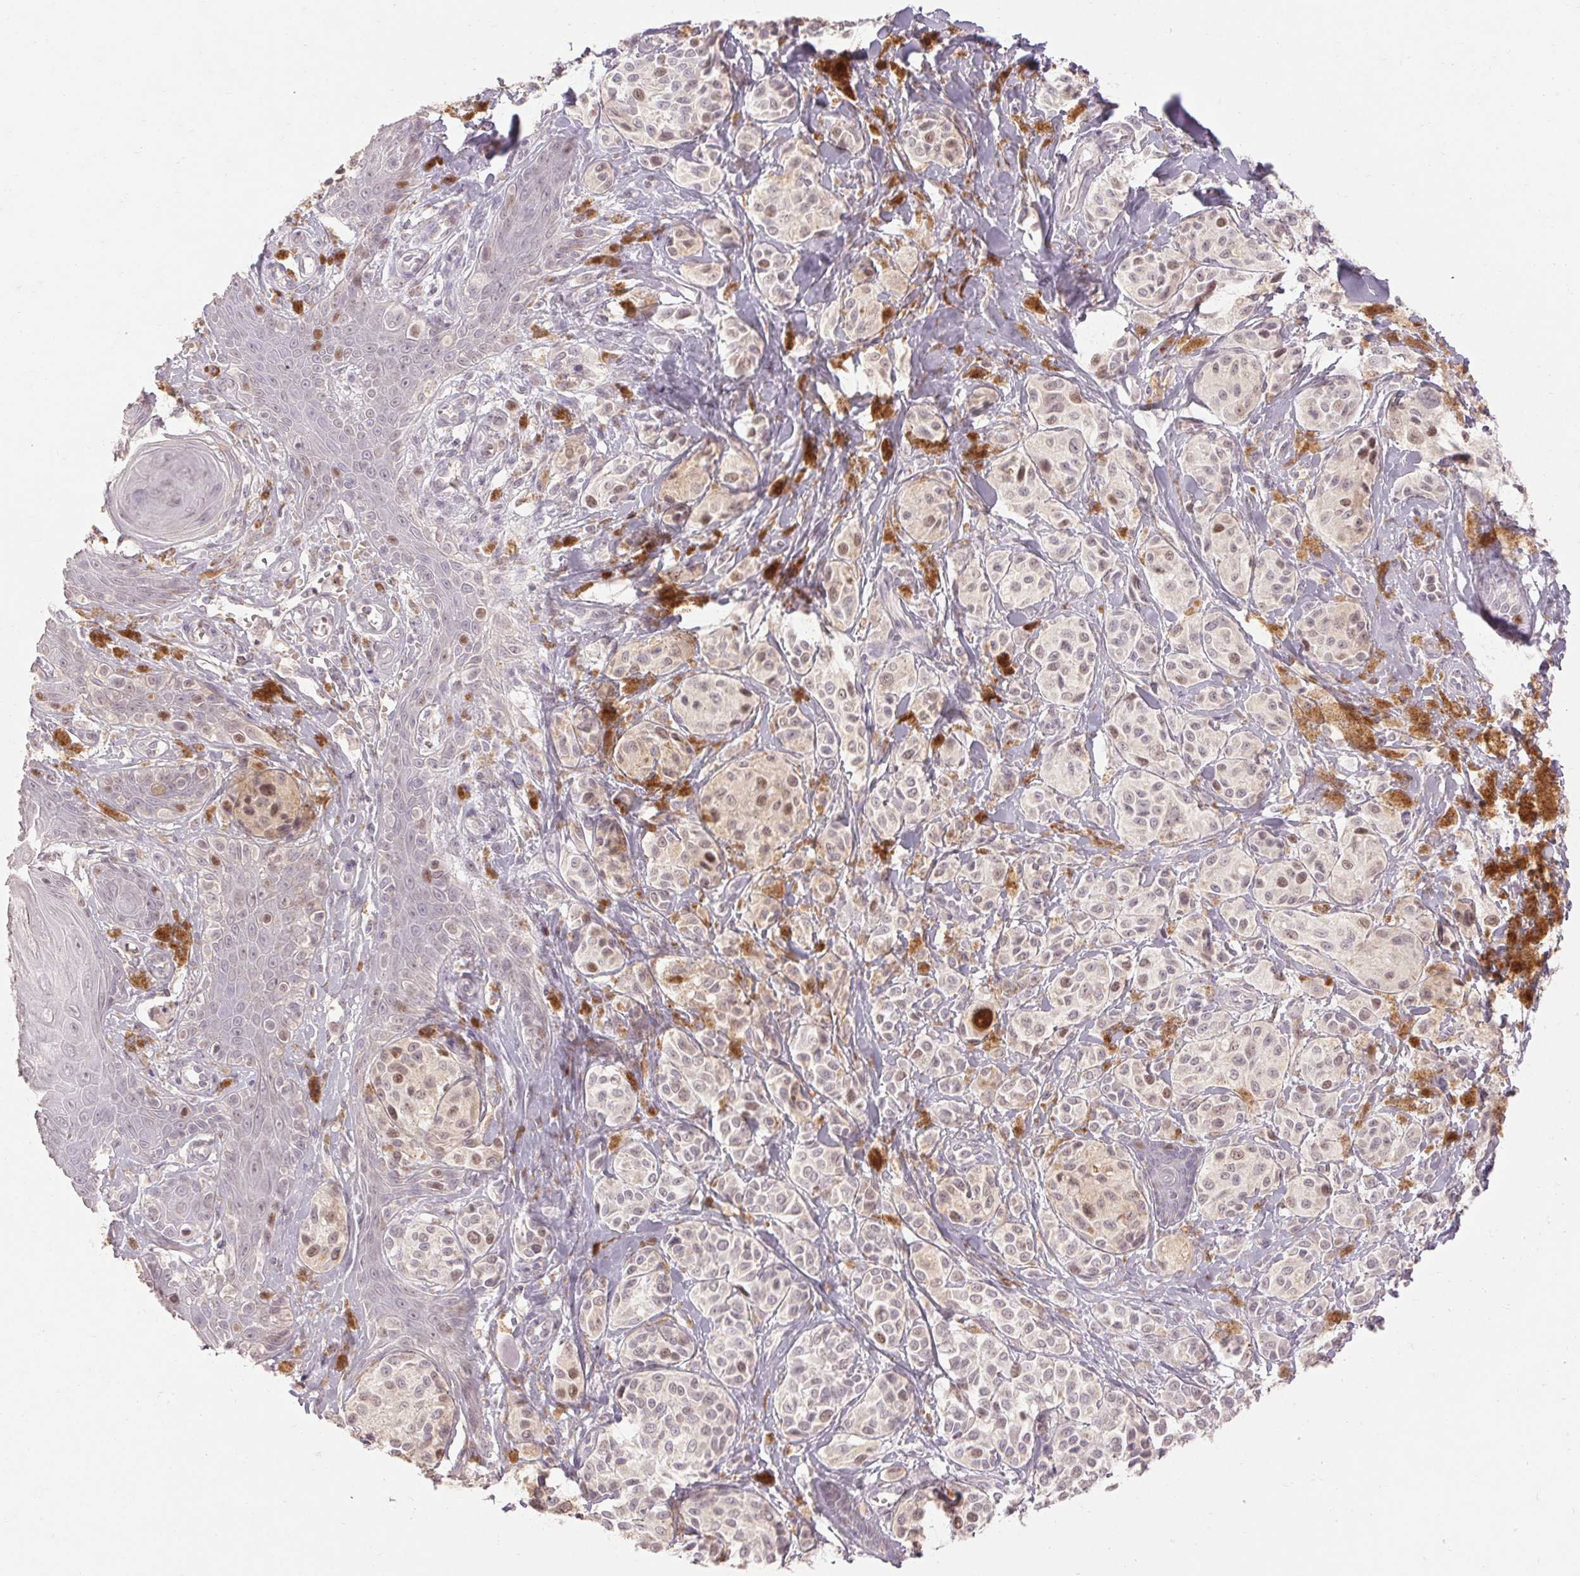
{"staining": {"intensity": "moderate", "quantity": "<25%", "location": "nuclear"}, "tissue": "melanoma", "cell_type": "Tumor cells", "image_type": "cancer", "snomed": [{"axis": "morphology", "description": "Malignant melanoma, NOS"}, {"axis": "topography", "description": "Skin"}], "caption": "A micrograph of human melanoma stained for a protein reveals moderate nuclear brown staining in tumor cells.", "gene": "SKP2", "patient": {"sex": "female", "age": 80}}